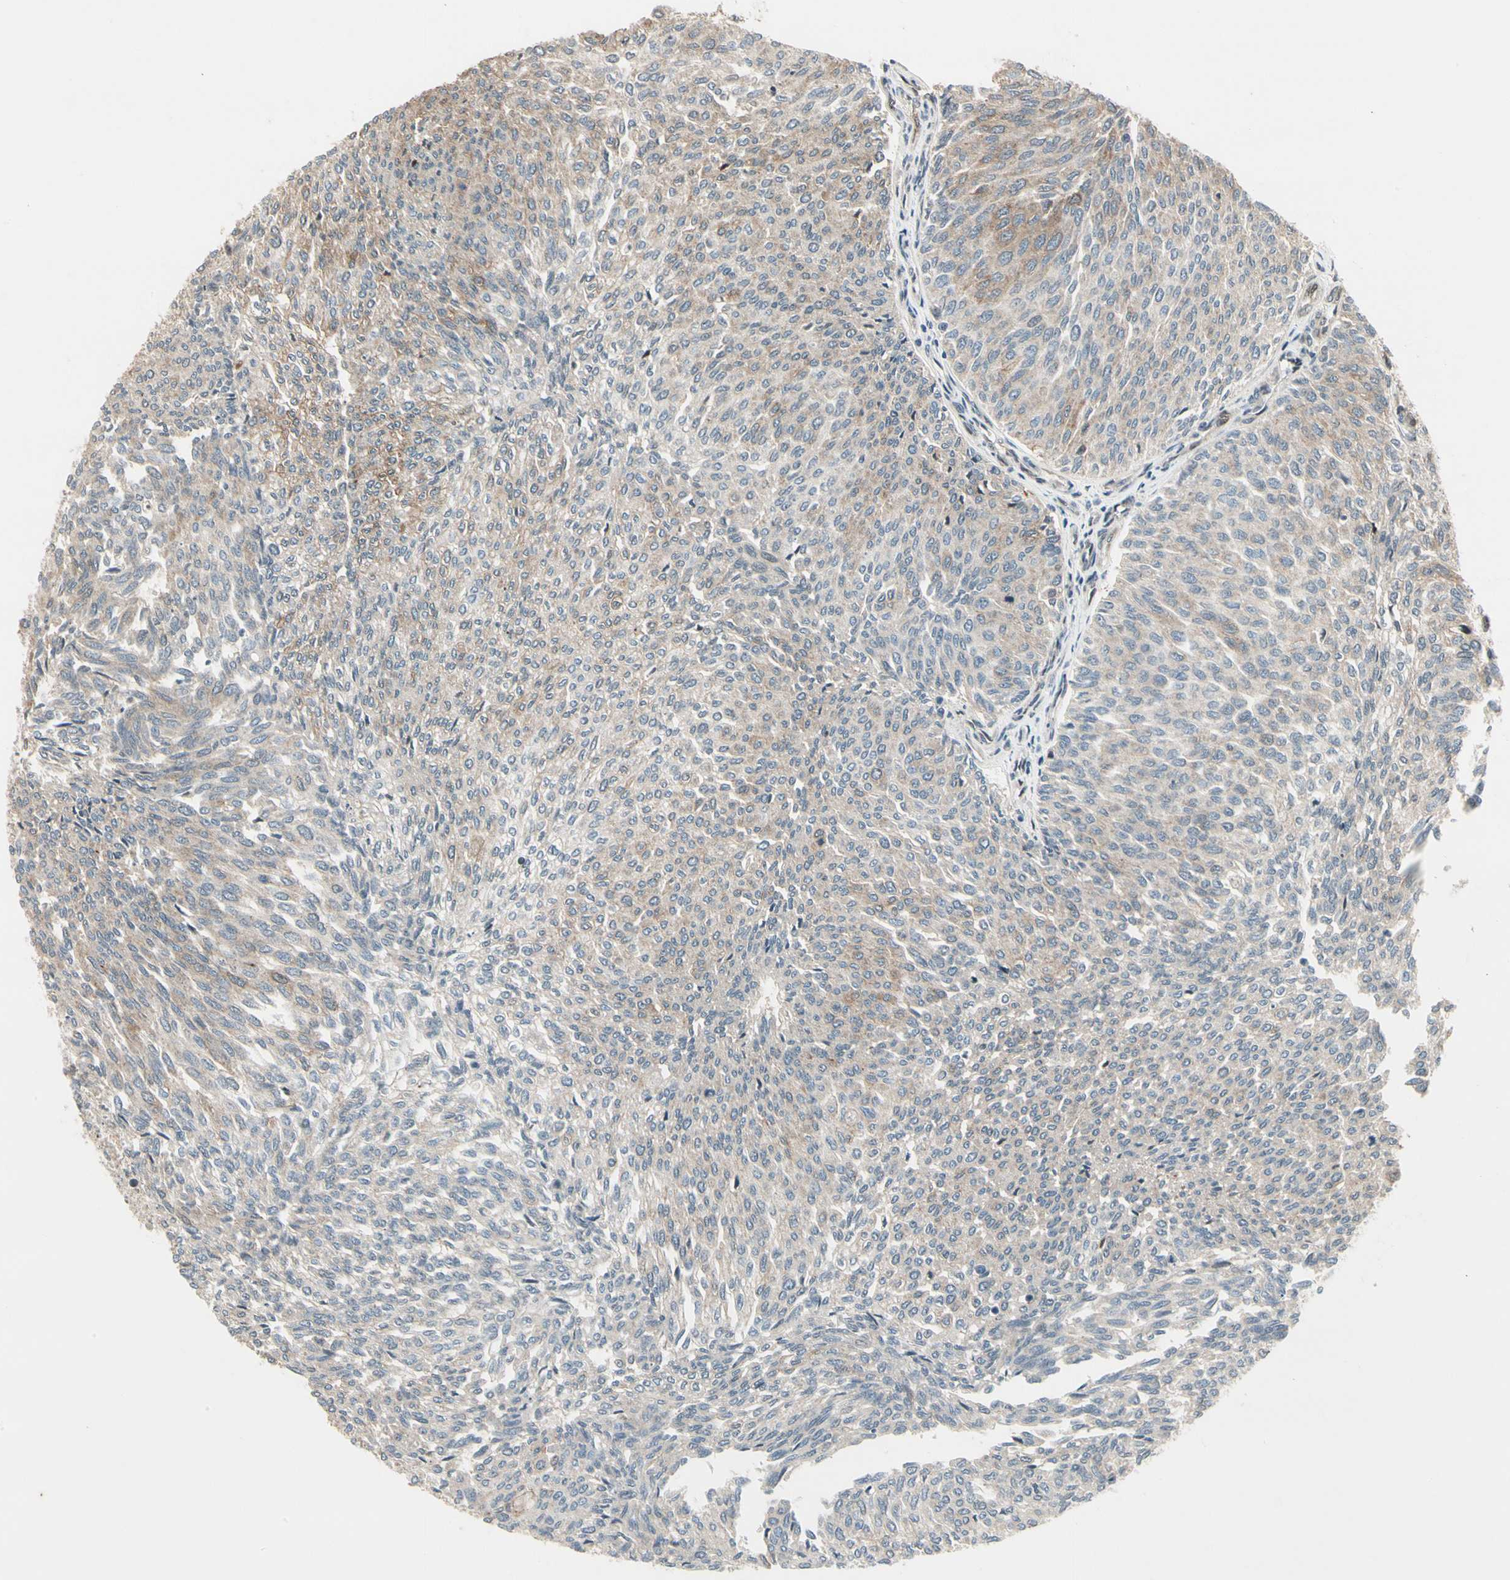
{"staining": {"intensity": "weak", "quantity": ">75%", "location": "cytoplasmic/membranous"}, "tissue": "urothelial cancer", "cell_type": "Tumor cells", "image_type": "cancer", "snomed": [{"axis": "morphology", "description": "Urothelial carcinoma, Low grade"}, {"axis": "topography", "description": "Urinary bladder"}], "caption": "The histopathology image displays immunohistochemical staining of urothelial cancer. There is weak cytoplasmic/membranous positivity is identified in approximately >75% of tumor cells.", "gene": "SVBP", "patient": {"sex": "female", "age": 79}}